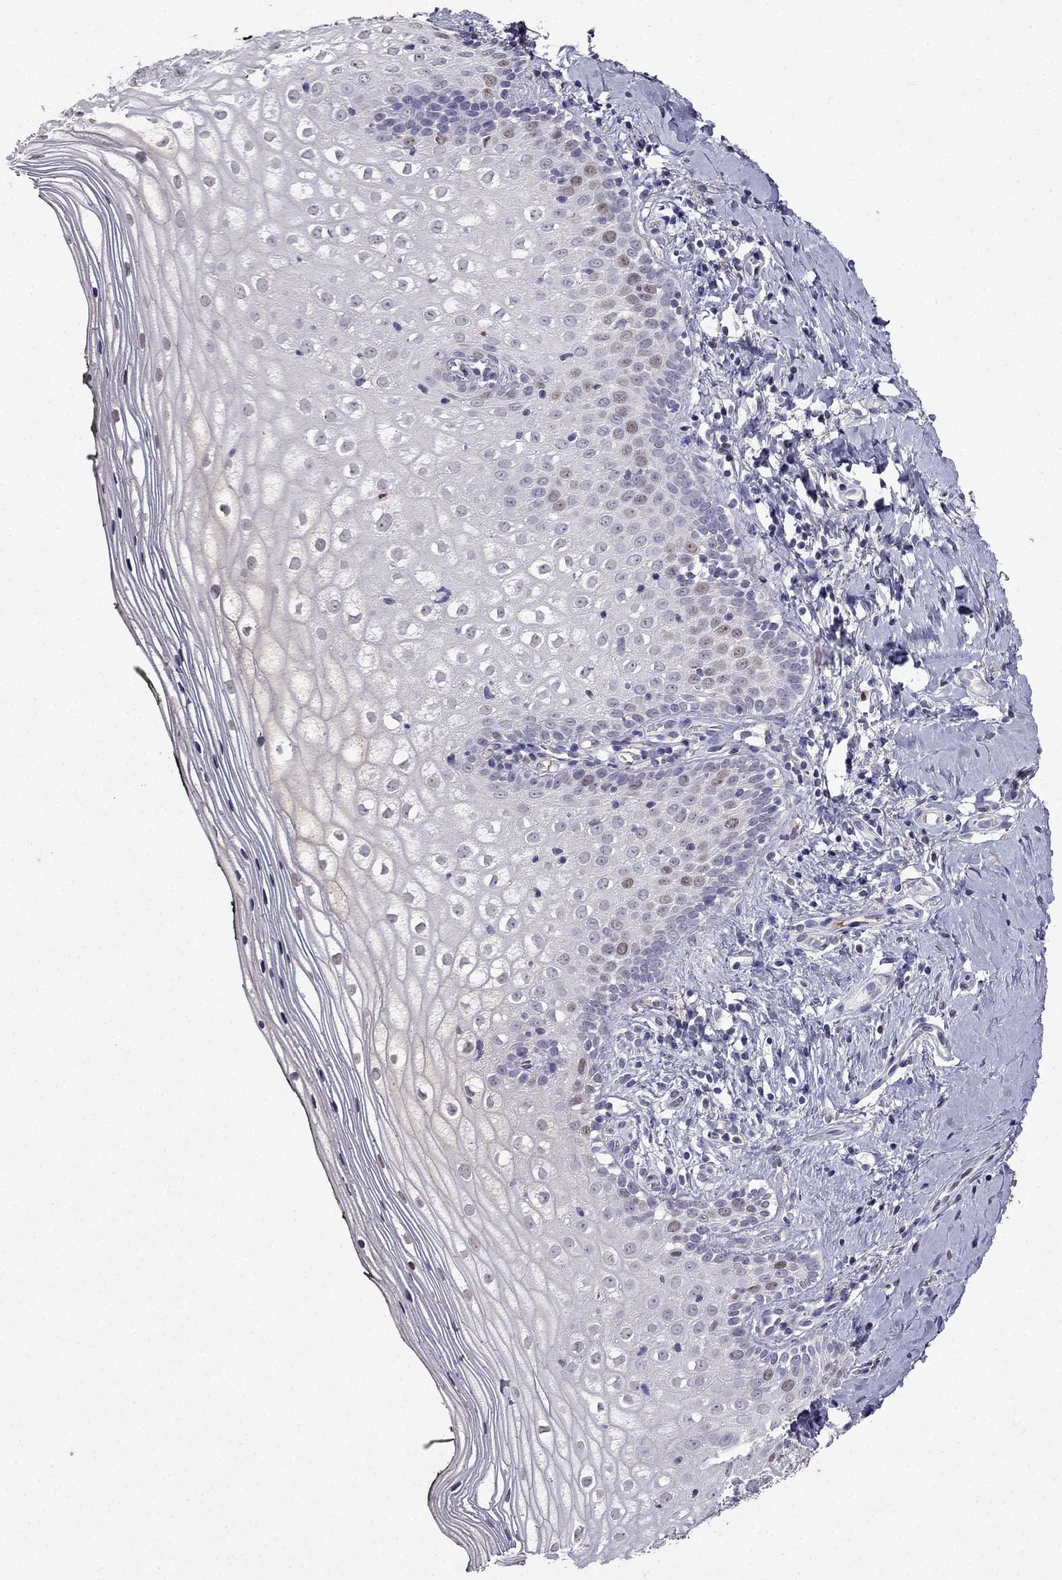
{"staining": {"intensity": "weak", "quantity": "<25%", "location": "nuclear"}, "tissue": "vagina", "cell_type": "Squamous epithelial cells", "image_type": "normal", "snomed": [{"axis": "morphology", "description": "Normal tissue, NOS"}, {"axis": "topography", "description": "Vagina"}], "caption": "IHC of benign vagina displays no positivity in squamous epithelial cells.", "gene": "UHRF1", "patient": {"sex": "female", "age": 47}}